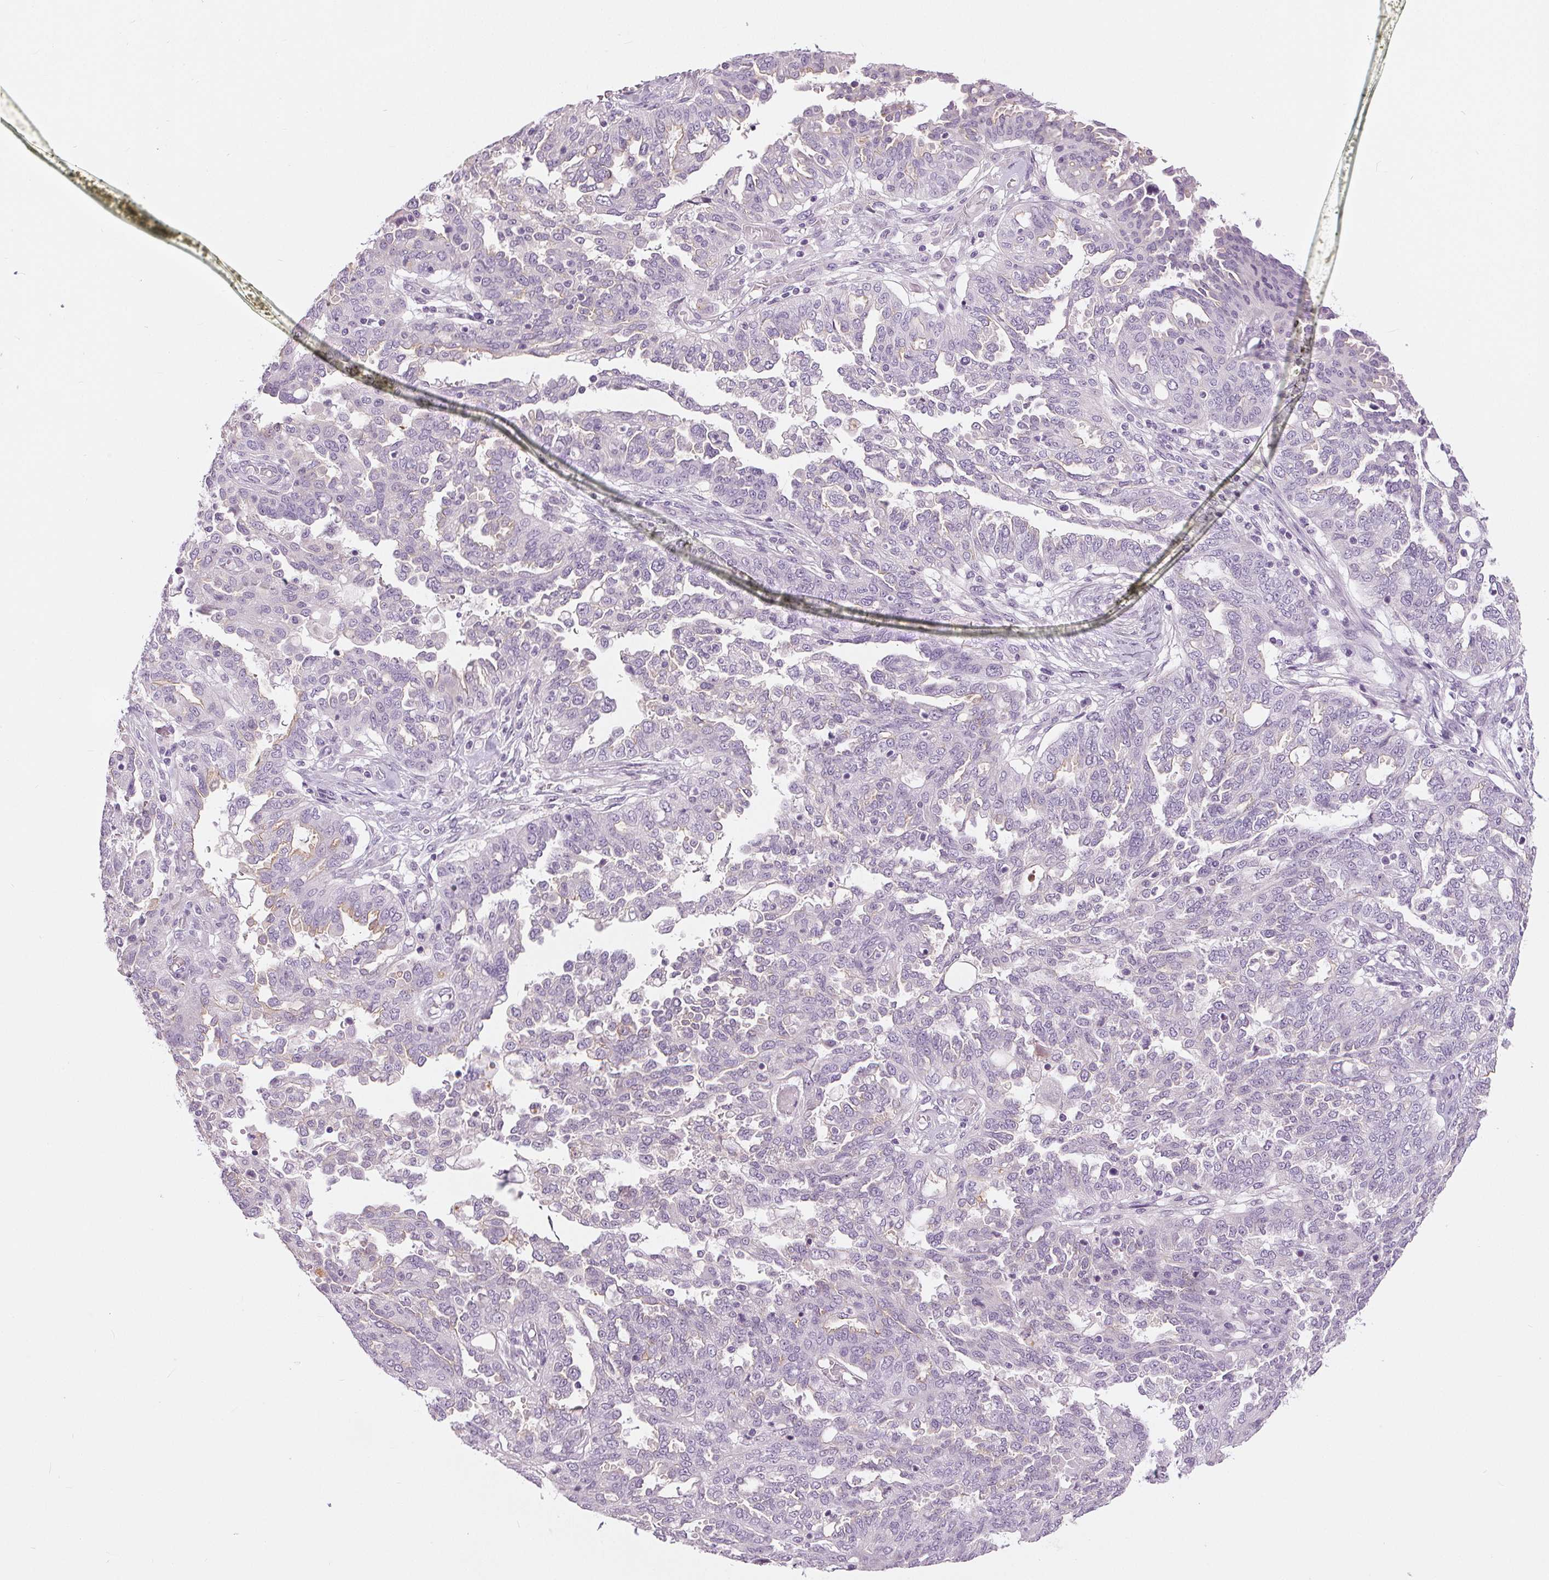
{"staining": {"intensity": "weak", "quantity": "<25%", "location": "cytoplasmic/membranous"}, "tissue": "ovarian cancer", "cell_type": "Tumor cells", "image_type": "cancer", "snomed": [{"axis": "morphology", "description": "Cystadenocarcinoma, serous, NOS"}, {"axis": "topography", "description": "Ovary"}], "caption": "Immunohistochemistry (IHC) photomicrograph of human ovarian cancer stained for a protein (brown), which shows no expression in tumor cells.", "gene": "MISP", "patient": {"sex": "female", "age": 67}}